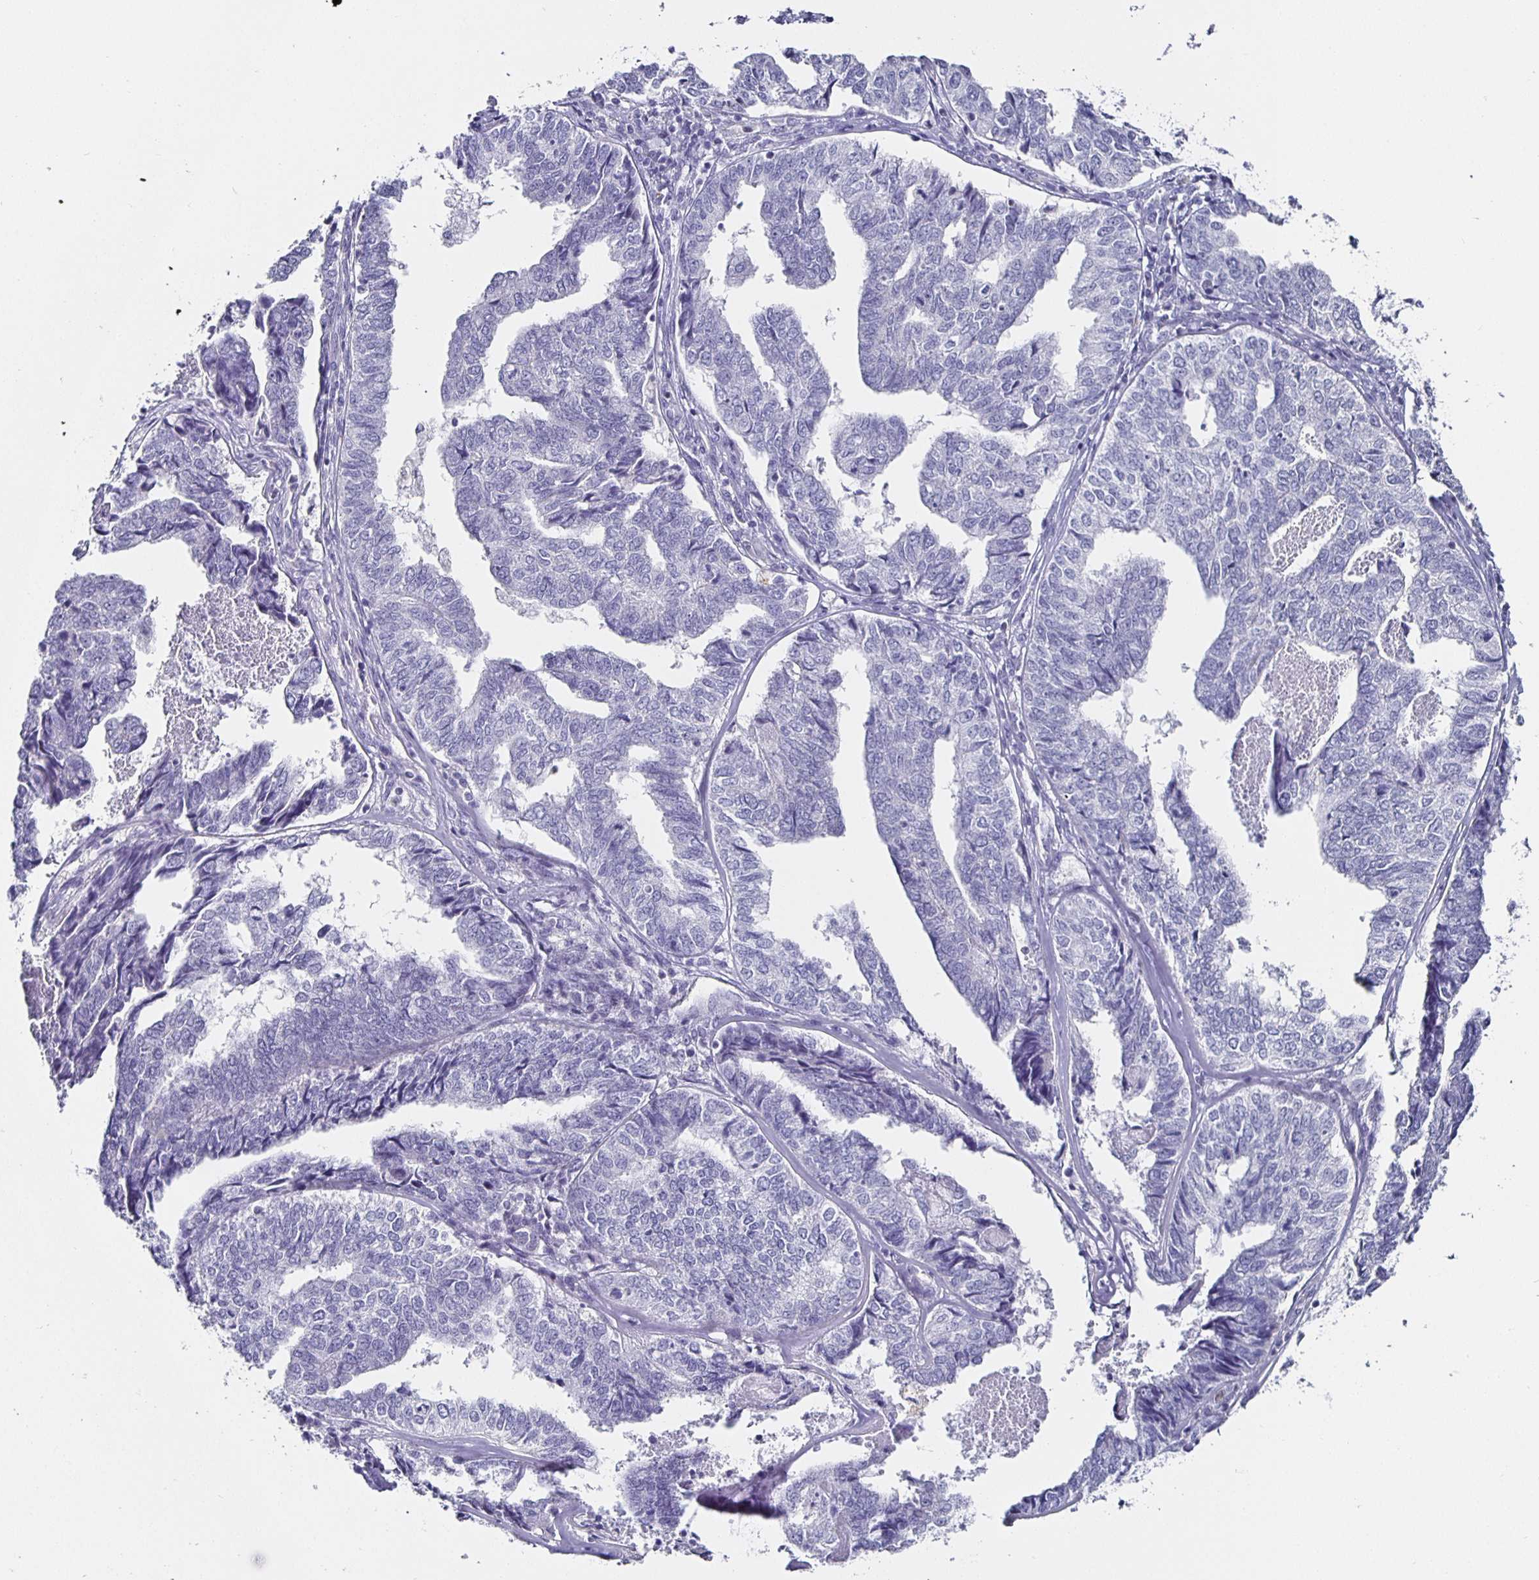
{"staining": {"intensity": "negative", "quantity": "none", "location": "none"}, "tissue": "endometrial cancer", "cell_type": "Tumor cells", "image_type": "cancer", "snomed": [{"axis": "morphology", "description": "Adenocarcinoma, NOS"}, {"axis": "topography", "description": "Endometrium"}], "caption": "Protein analysis of endometrial cancer (adenocarcinoma) shows no significant staining in tumor cells. (DAB (3,3'-diaminobenzidine) immunohistochemistry (IHC) with hematoxylin counter stain).", "gene": "RUNX2", "patient": {"sex": "female", "age": 73}}